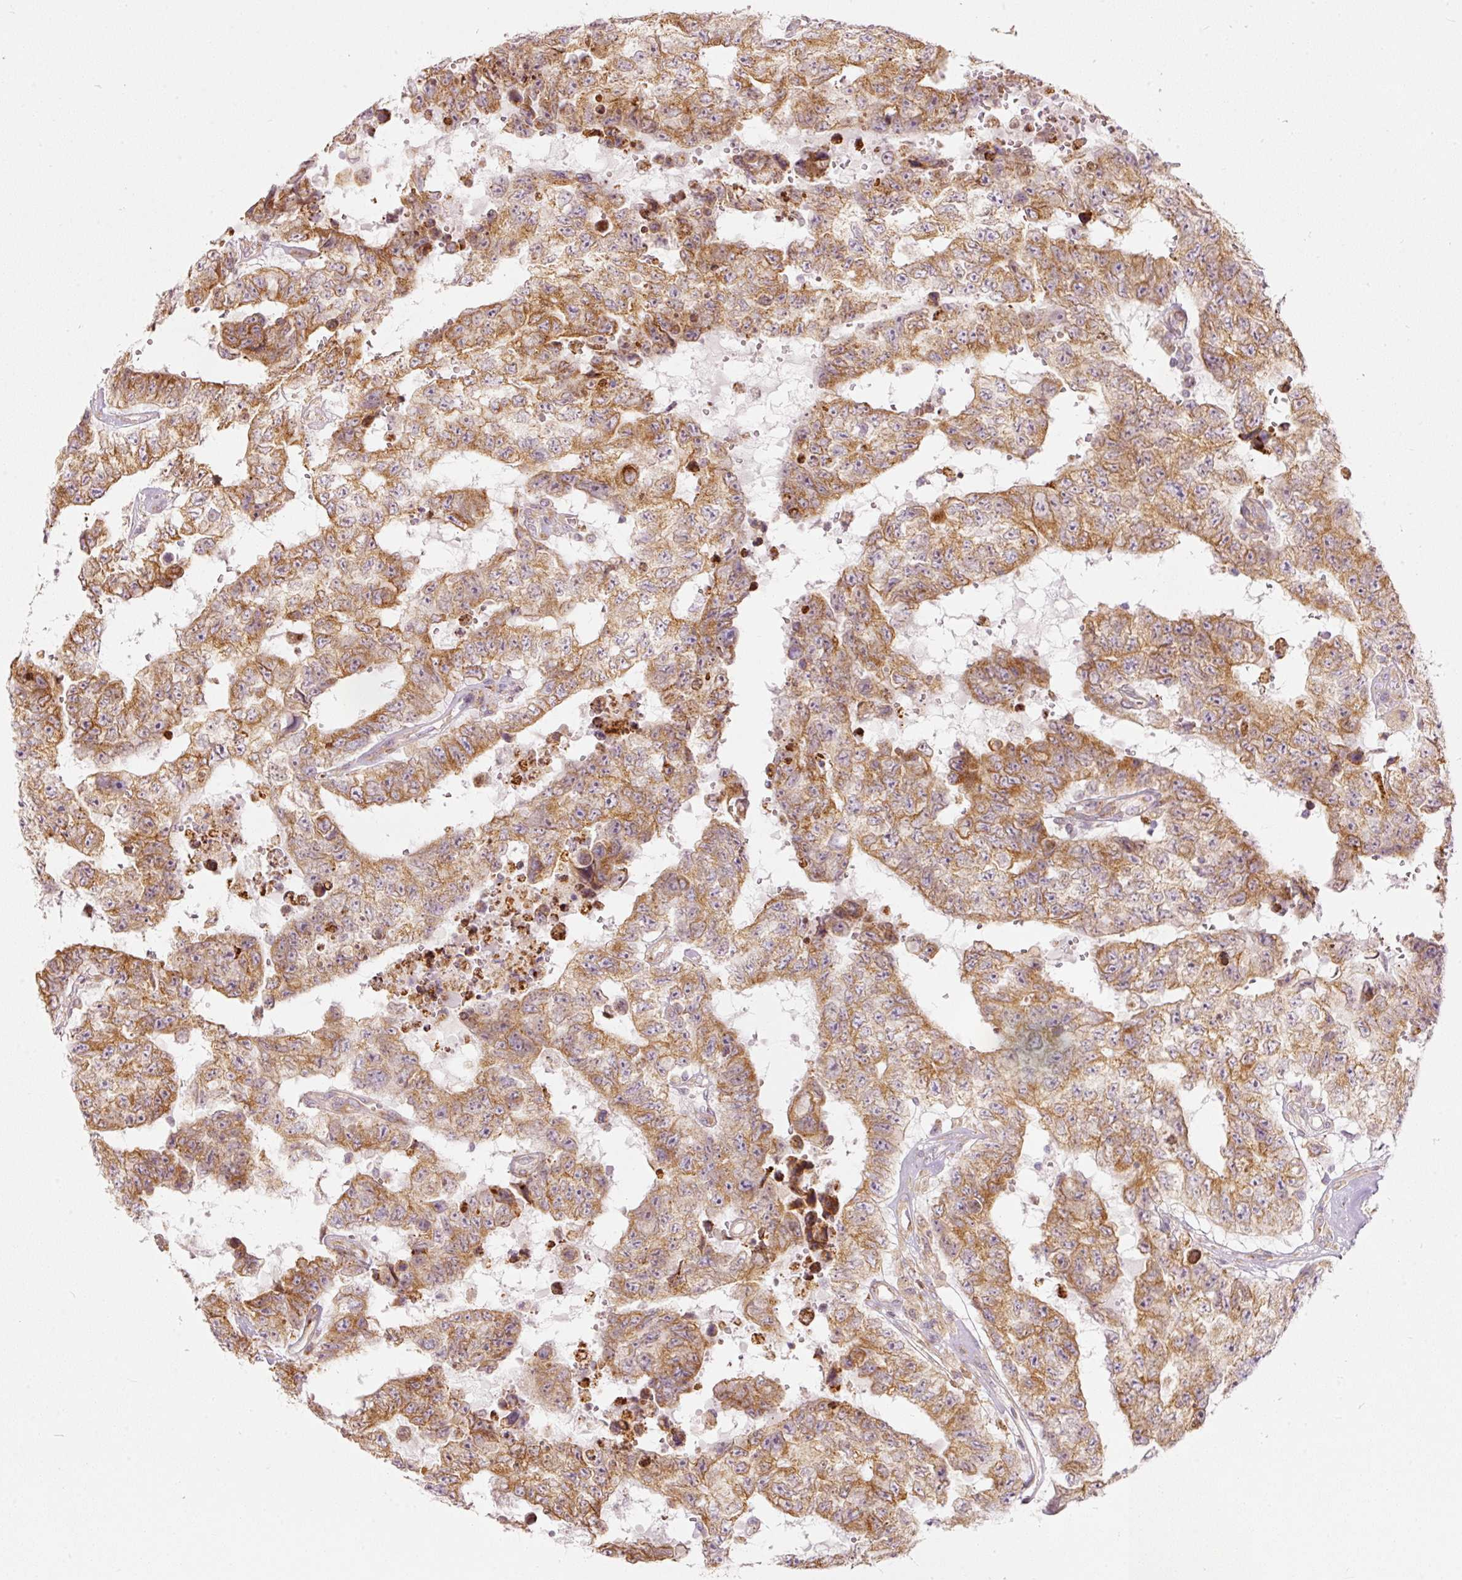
{"staining": {"intensity": "moderate", "quantity": ">75%", "location": "cytoplasmic/membranous"}, "tissue": "testis cancer", "cell_type": "Tumor cells", "image_type": "cancer", "snomed": [{"axis": "morphology", "description": "Normal tissue, NOS"}, {"axis": "morphology", "description": "Carcinoma, Embryonal, NOS"}, {"axis": "topography", "description": "Testis"}, {"axis": "topography", "description": "Epididymis"}], "caption": "IHC of testis cancer (embryonal carcinoma) demonstrates medium levels of moderate cytoplasmic/membranous staining in about >75% of tumor cells. (brown staining indicates protein expression, while blue staining denotes nuclei).", "gene": "SNAPC5", "patient": {"sex": "male", "age": 25}}